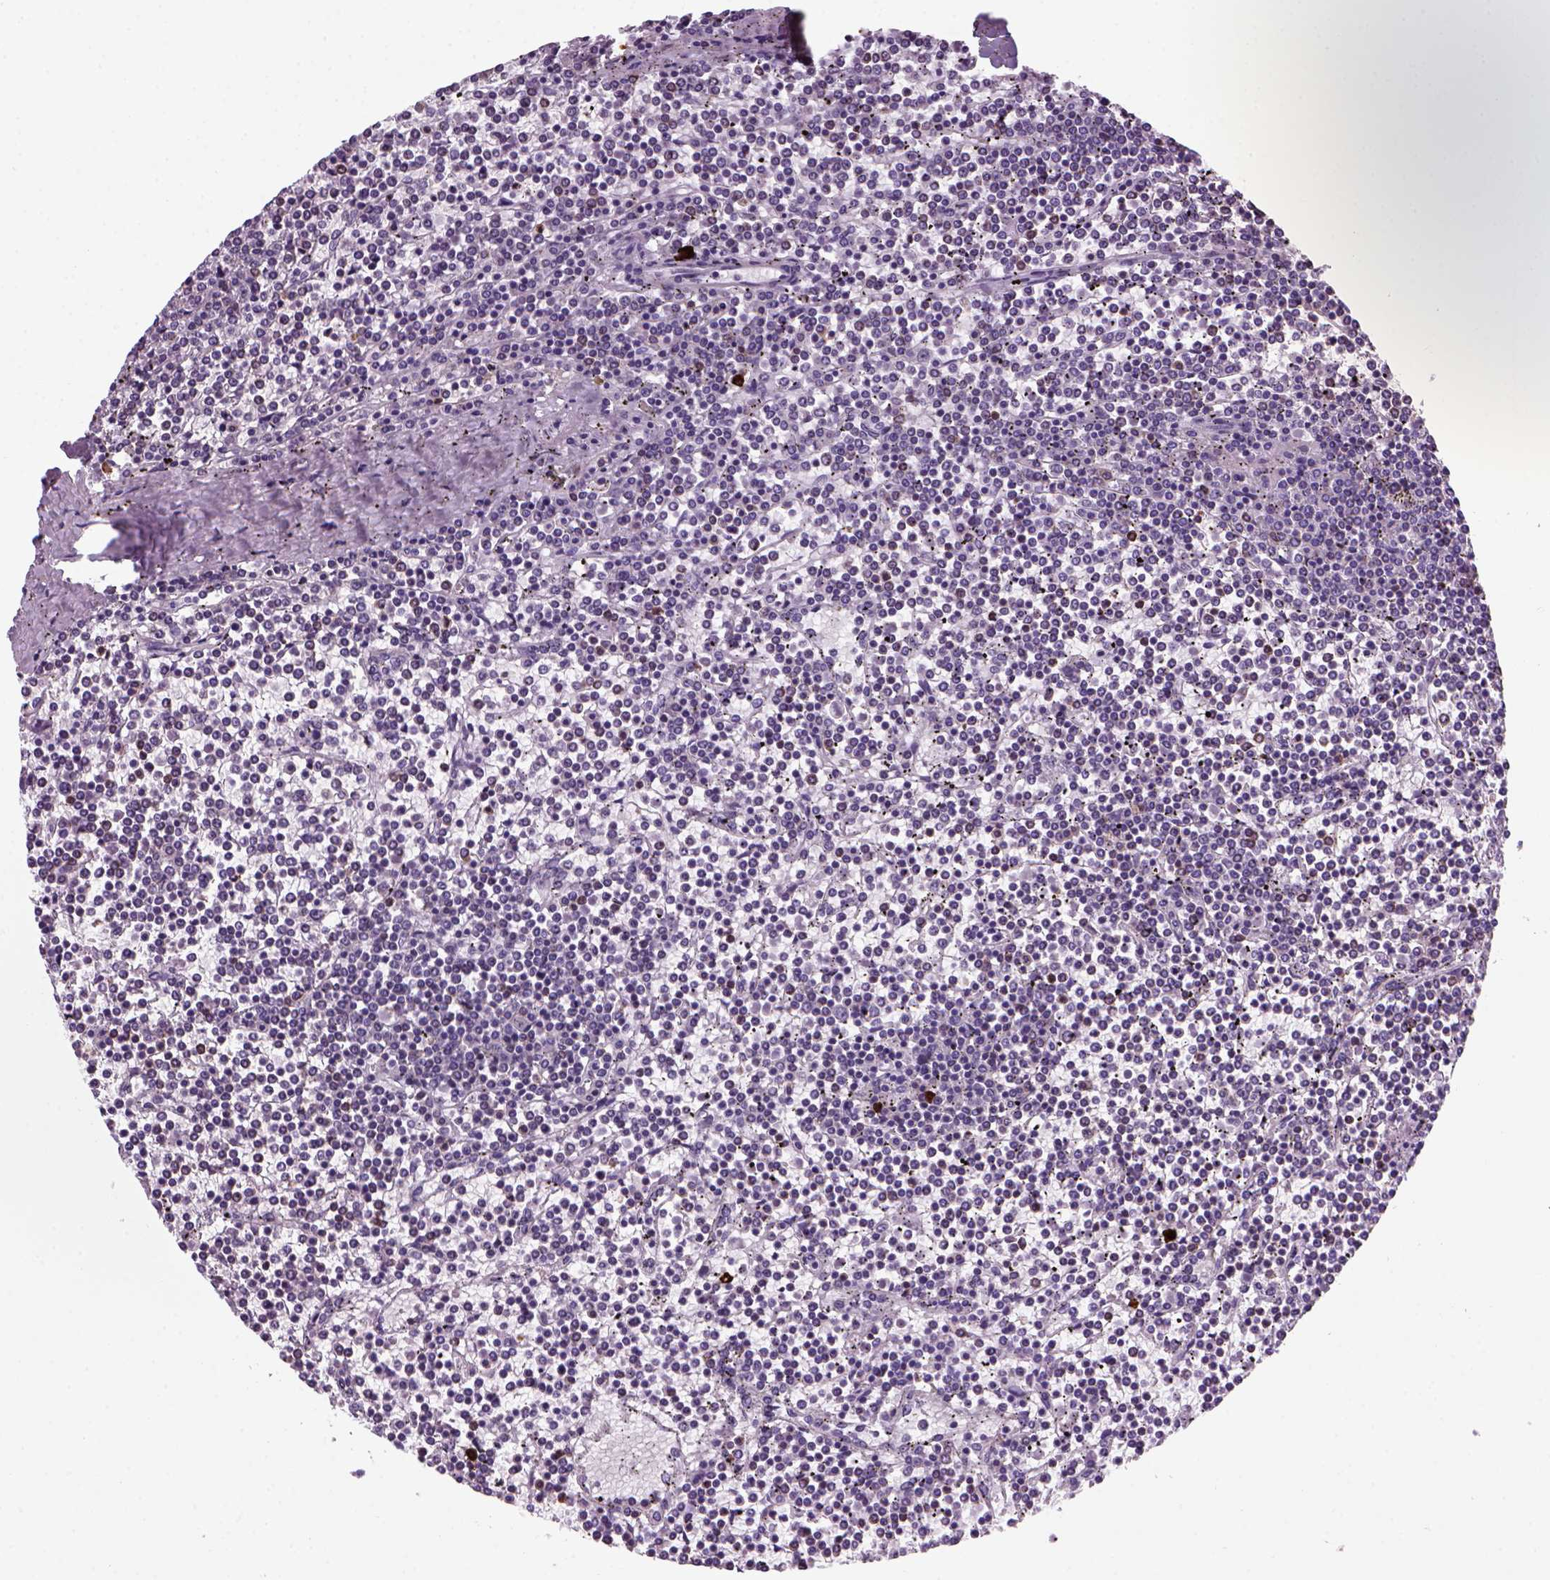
{"staining": {"intensity": "negative", "quantity": "none", "location": "none"}, "tissue": "lymphoma", "cell_type": "Tumor cells", "image_type": "cancer", "snomed": [{"axis": "morphology", "description": "Malignant lymphoma, non-Hodgkin's type, Low grade"}, {"axis": "topography", "description": "Spleen"}], "caption": "This is an immunohistochemistry (IHC) micrograph of human low-grade malignant lymphoma, non-Hodgkin's type. There is no positivity in tumor cells.", "gene": "MZB1", "patient": {"sex": "female", "age": 19}}